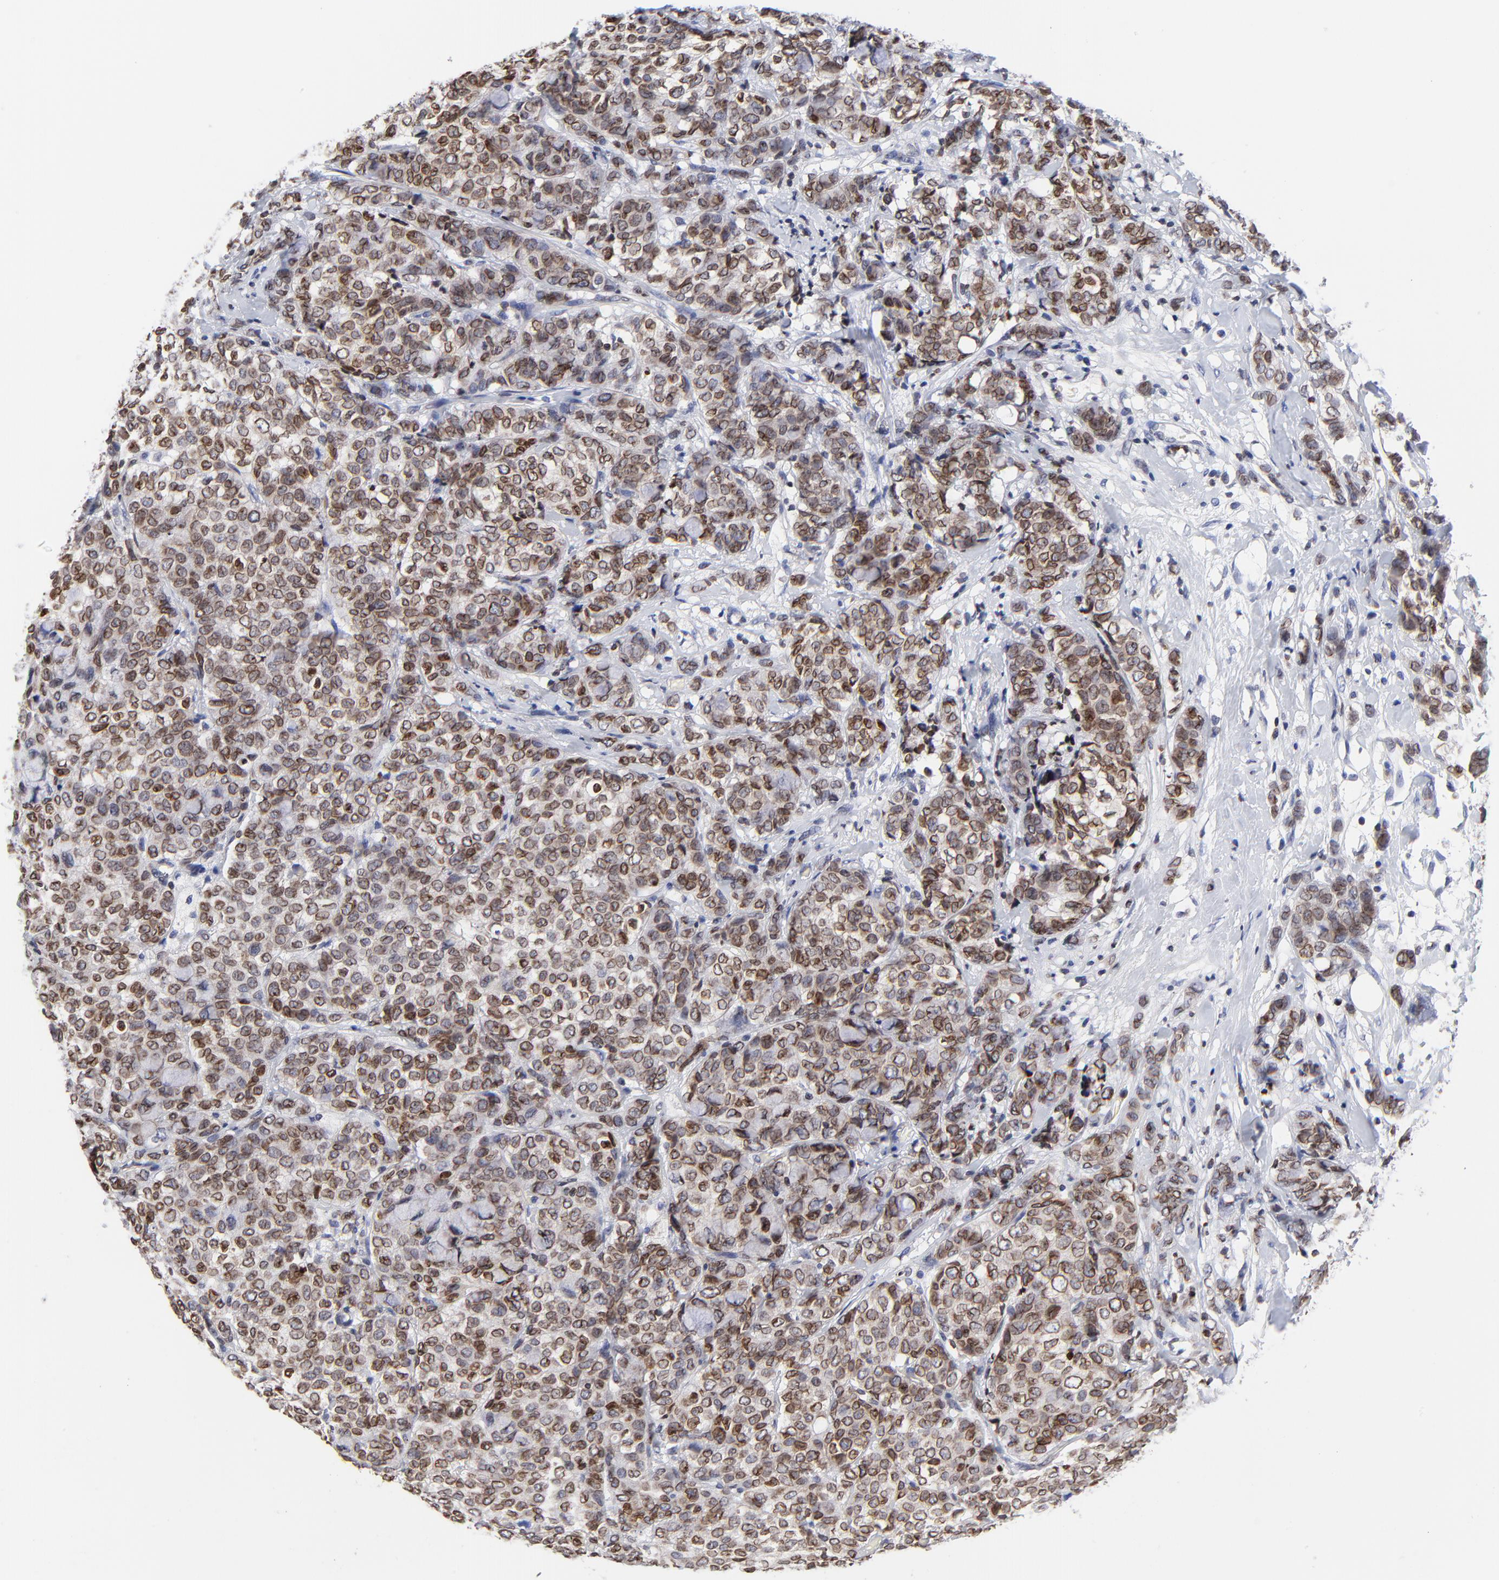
{"staining": {"intensity": "strong", "quantity": ">75%", "location": "cytoplasmic/membranous,nuclear"}, "tissue": "breast cancer", "cell_type": "Tumor cells", "image_type": "cancer", "snomed": [{"axis": "morphology", "description": "Lobular carcinoma"}, {"axis": "topography", "description": "Breast"}], "caption": "Breast cancer stained with immunohistochemistry (IHC) reveals strong cytoplasmic/membranous and nuclear staining in approximately >75% of tumor cells.", "gene": "THAP7", "patient": {"sex": "female", "age": 60}}